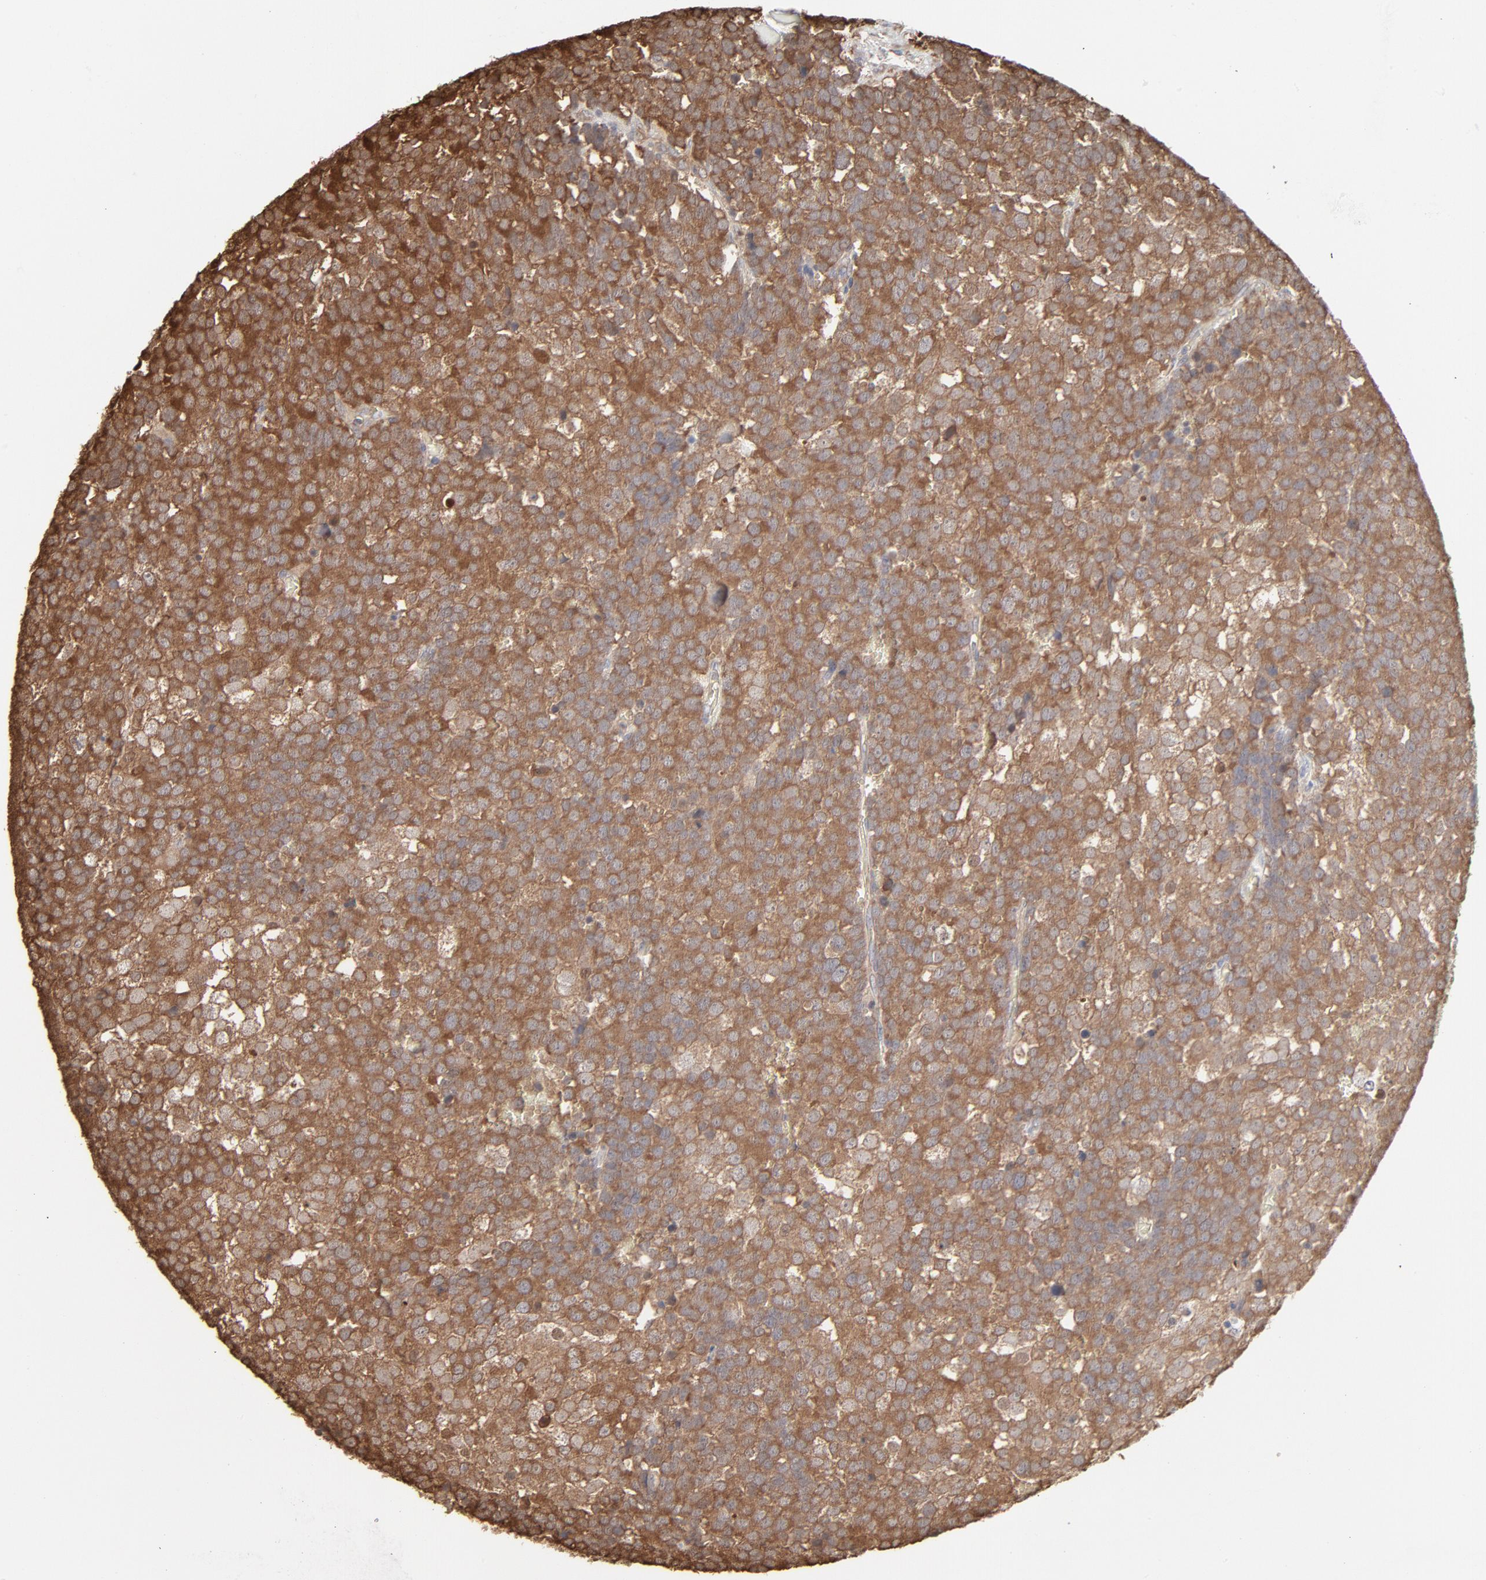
{"staining": {"intensity": "moderate", "quantity": ">75%", "location": "cytoplasmic/membranous"}, "tissue": "testis cancer", "cell_type": "Tumor cells", "image_type": "cancer", "snomed": [{"axis": "morphology", "description": "Seminoma, NOS"}, {"axis": "topography", "description": "Testis"}], "caption": "Moderate cytoplasmic/membranous protein staining is appreciated in about >75% of tumor cells in testis cancer (seminoma).", "gene": "PPP2CA", "patient": {"sex": "male", "age": 71}}